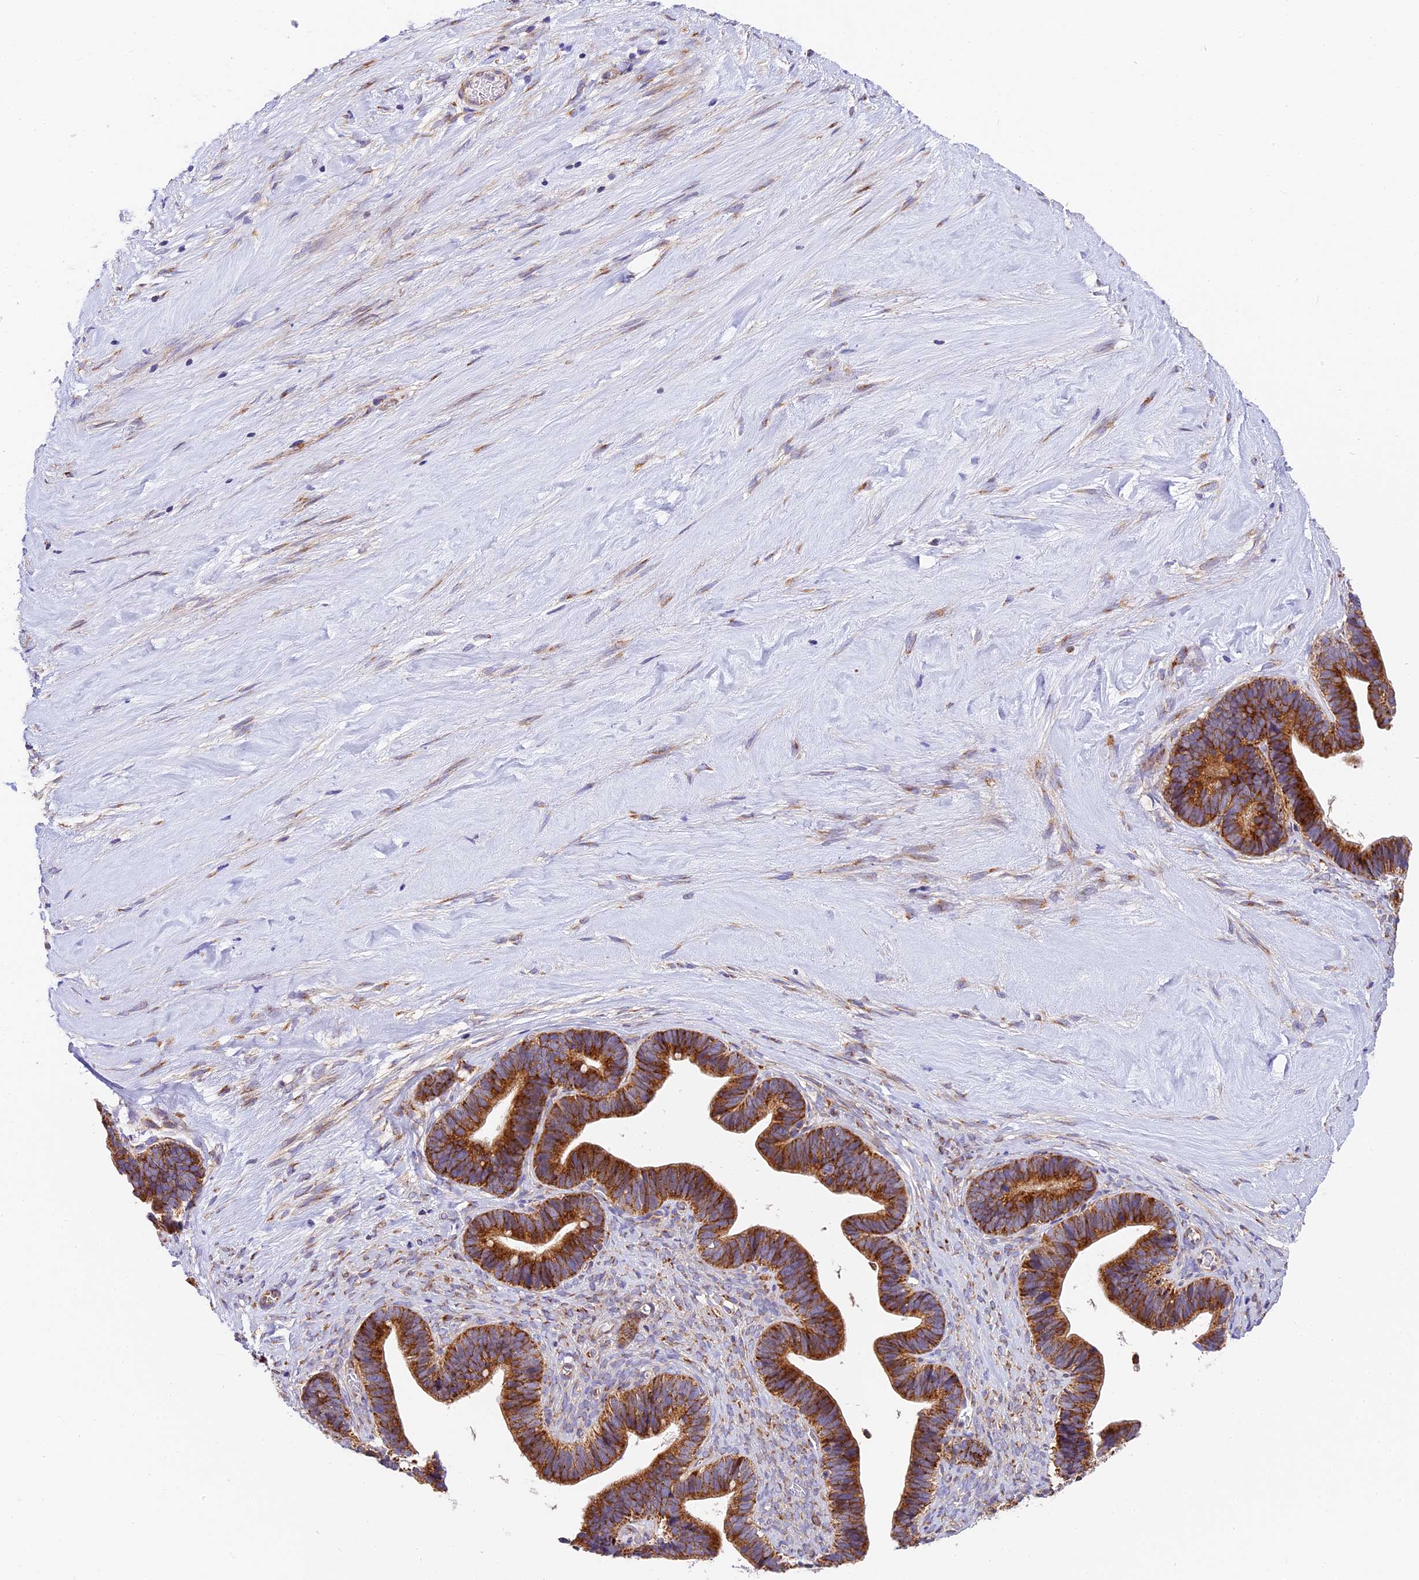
{"staining": {"intensity": "strong", "quantity": ">75%", "location": "cytoplasmic/membranous"}, "tissue": "ovarian cancer", "cell_type": "Tumor cells", "image_type": "cancer", "snomed": [{"axis": "morphology", "description": "Cystadenocarcinoma, serous, NOS"}, {"axis": "topography", "description": "Ovary"}], "caption": "Immunohistochemical staining of ovarian cancer demonstrates strong cytoplasmic/membranous protein staining in approximately >75% of tumor cells.", "gene": "MRAS", "patient": {"sex": "female", "age": 56}}